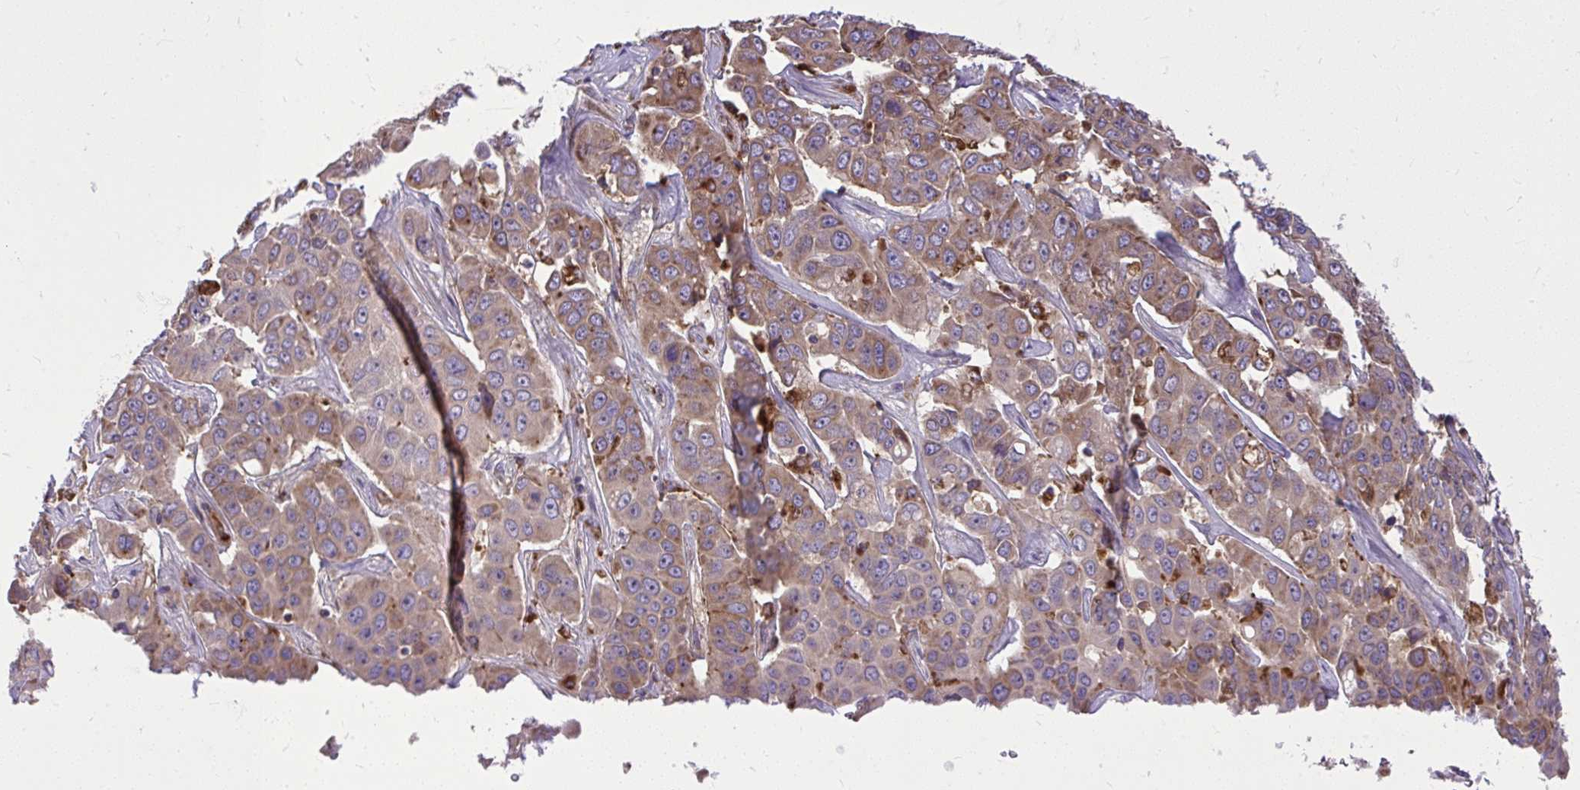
{"staining": {"intensity": "weak", "quantity": ">75%", "location": "cytoplasmic/membranous"}, "tissue": "liver cancer", "cell_type": "Tumor cells", "image_type": "cancer", "snomed": [{"axis": "morphology", "description": "Cholangiocarcinoma"}, {"axis": "topography", "description": "Liver"}], "caption": "A photomicrograph showing weak cytoplasmic/membranous positivity in about >75% of tumor cells in cholangiocarcinoma (liver), as visualized by brown immunohistochemical staining.", "gene": "PAIP2", "patient": {"sex": "female", "age": 52}}